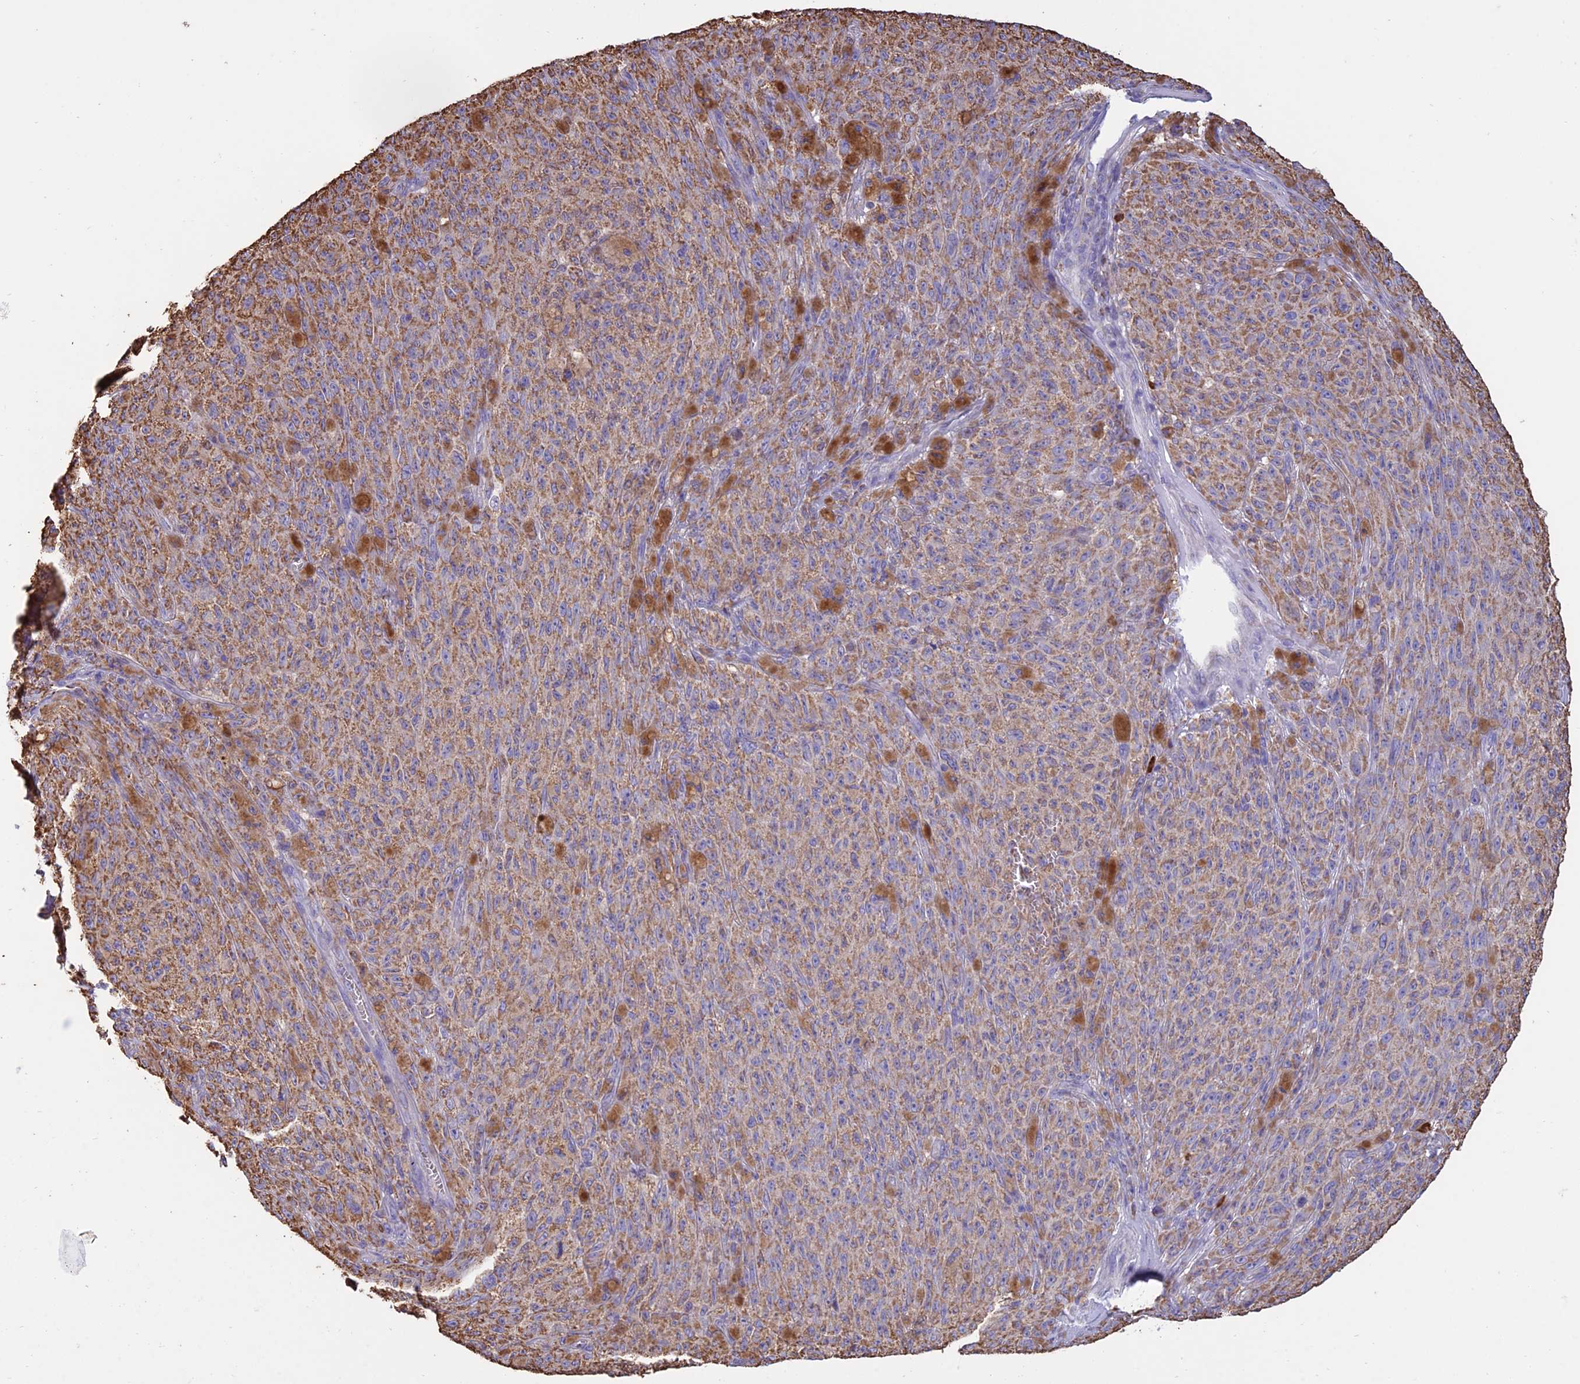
{"staining": {"intensity": "moderate", "quantity": ">75%", "location": "cytoplasmic/membranous"}, "tissue": "melanoma", "cell_type": "Tumor cells", "image_type": "cancer", "snomed": [{"axis": "morphology", "description": "Malignant melanoma, NOS"}, {"axis": "topography", "description": "Skin"}], "caption": "Malignant melanoma stained with immunohistochemistry (IHC) demonstrates moderate cytoplasmic/membranous expression in approximately >75% of tumor cells.", "gene": "OR2W3", "patient": {"sex": "female", "age": 82}}